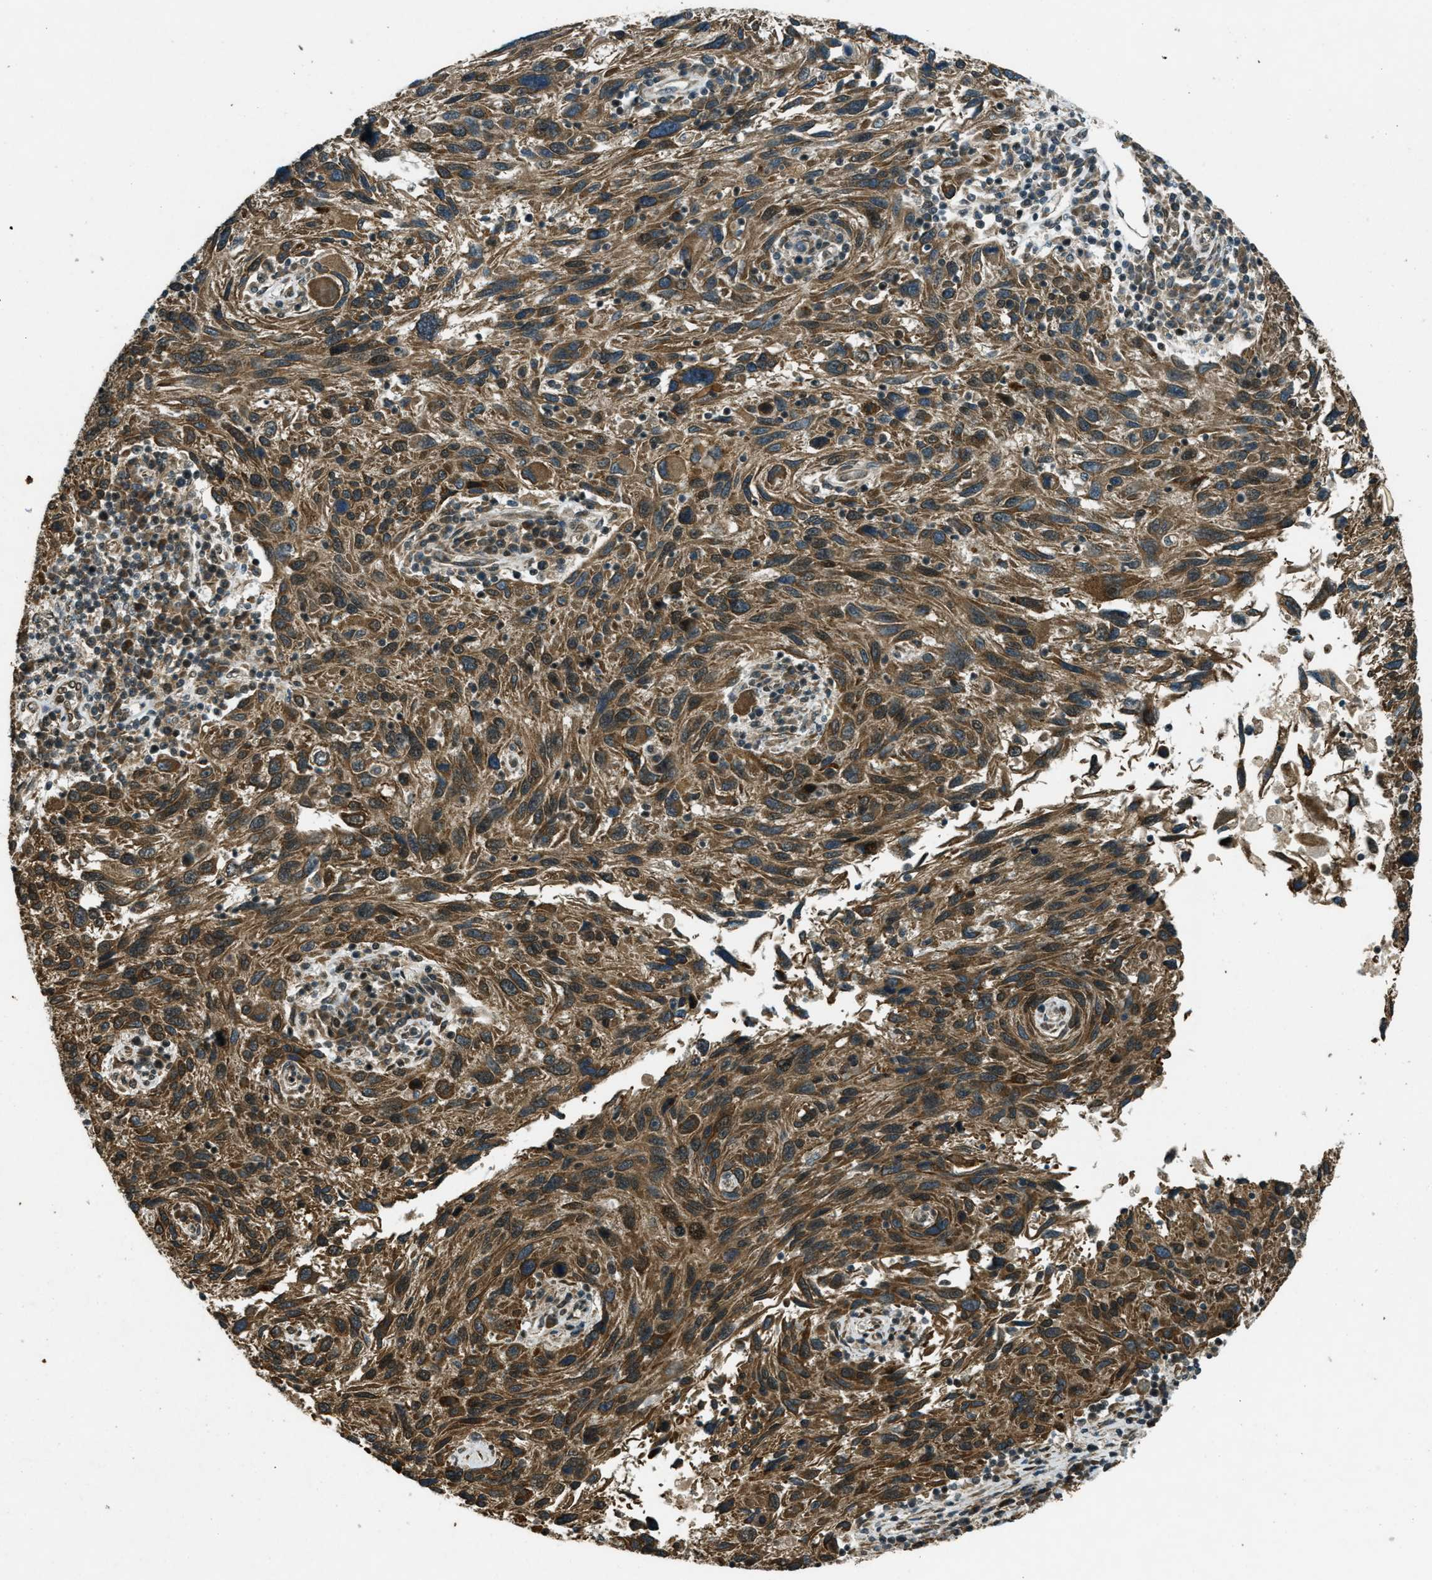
{"staining": {"intensity": "moderate", "quantity": ">75%", "location": "cytoplasmic/membranous"}, "tissue": "melanoma", "cell_type": "Tumor cells", "image_type": "cancer", "snomed": [{"axis": "morphology", "description": "Malignant melanoma, NOS"}, {"axis": "topography", "description": "Skin"}], "caption": "Malignant melanoma stained with a protein marker shows moderate staining in tumor cells.", "gene": "EIF2AK3", "patient": {"sex": "male", "age": 53}}